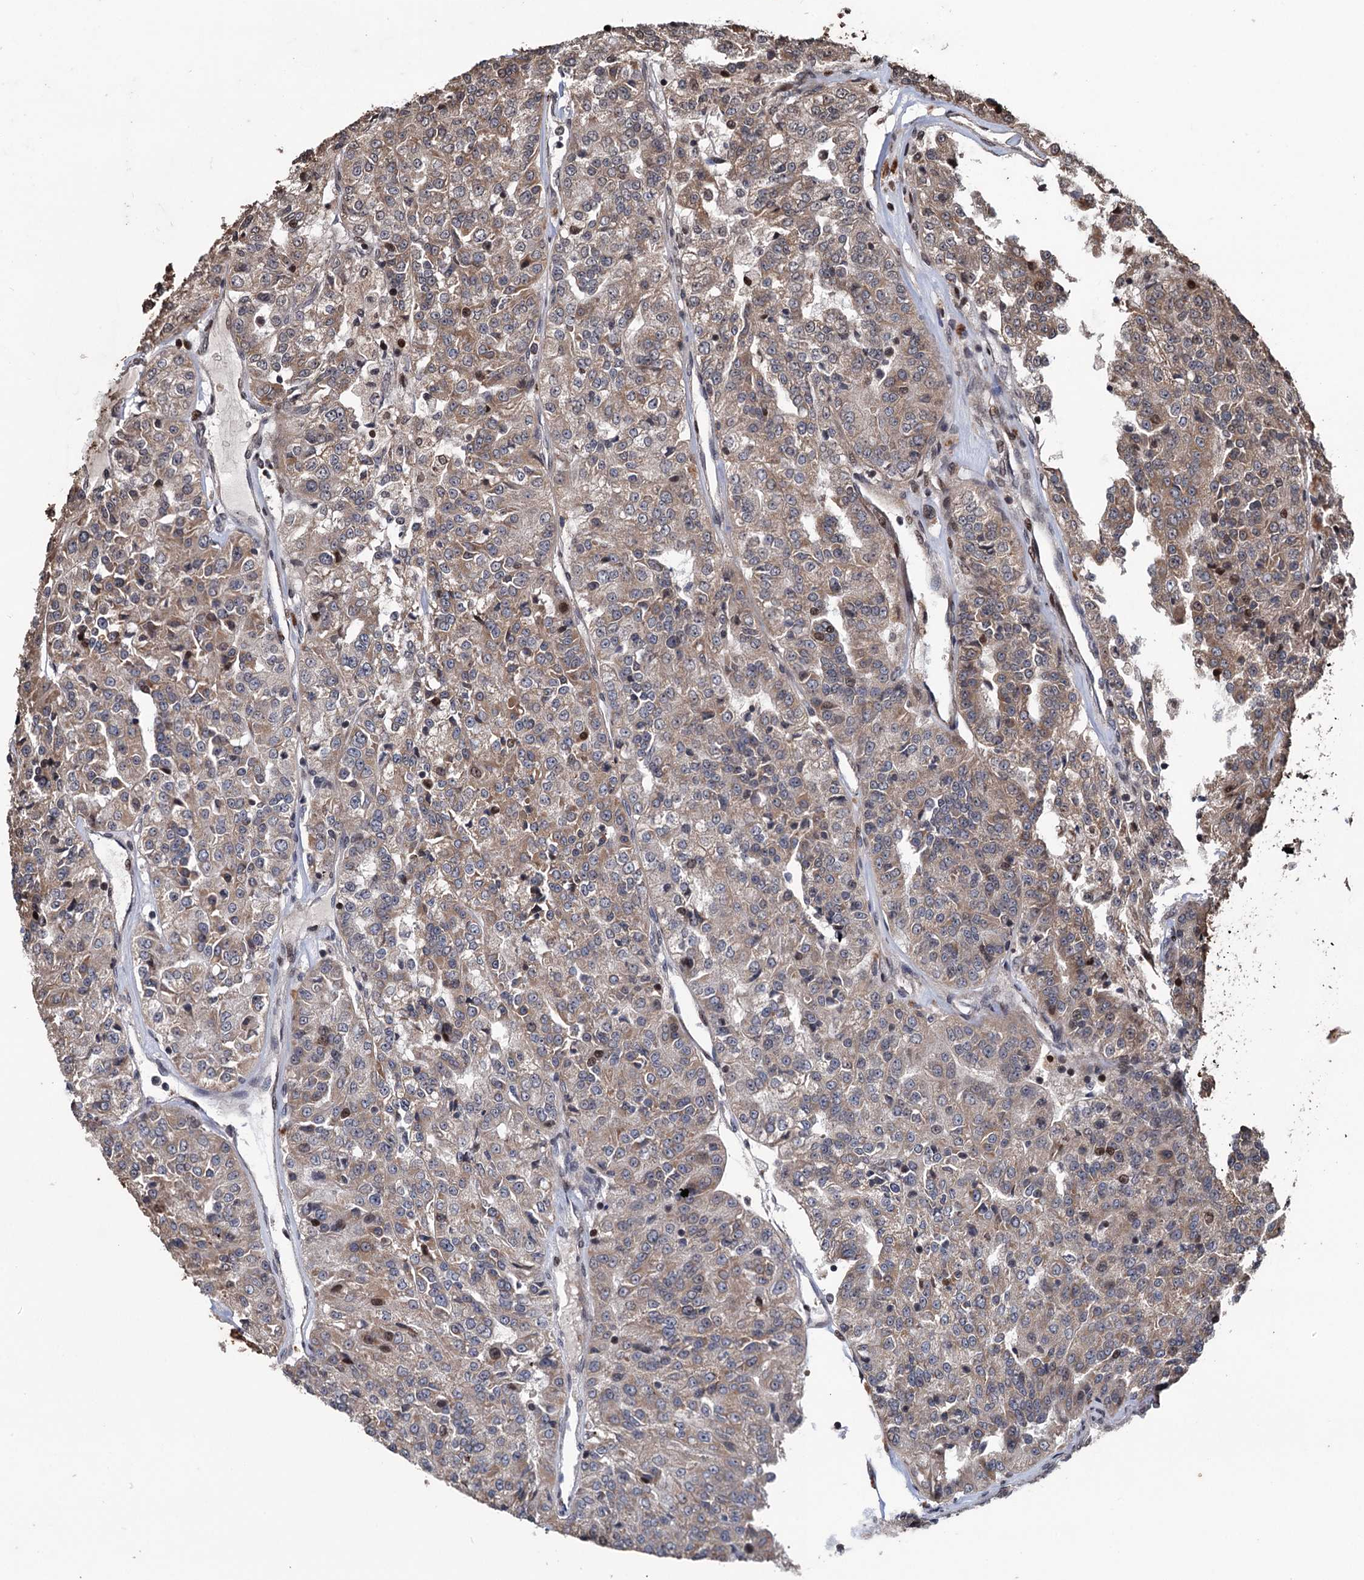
{"staining": {"intensity": "moderate", "quantity": "25%-75%", "location": "cytoplasmic/membranous"}, "tissue": "renal cancer", "cell_type": "Tumor cells", "image_type": "cancer", "snomed": [{"axis": "morphology", "description": "Adenocarcinoma, NOS"}, {"axis": "topography", "description": "Kidney"}], "caption": "There is medium levels of moderate cytoplasmic/membranous staining in tumor cells of renal cancer (adenocarcinoma), as demonstrated by immunohistochemical staining (brown color).", "gene": "EYA4", "patient": {"sex": "female", "age": 63}}